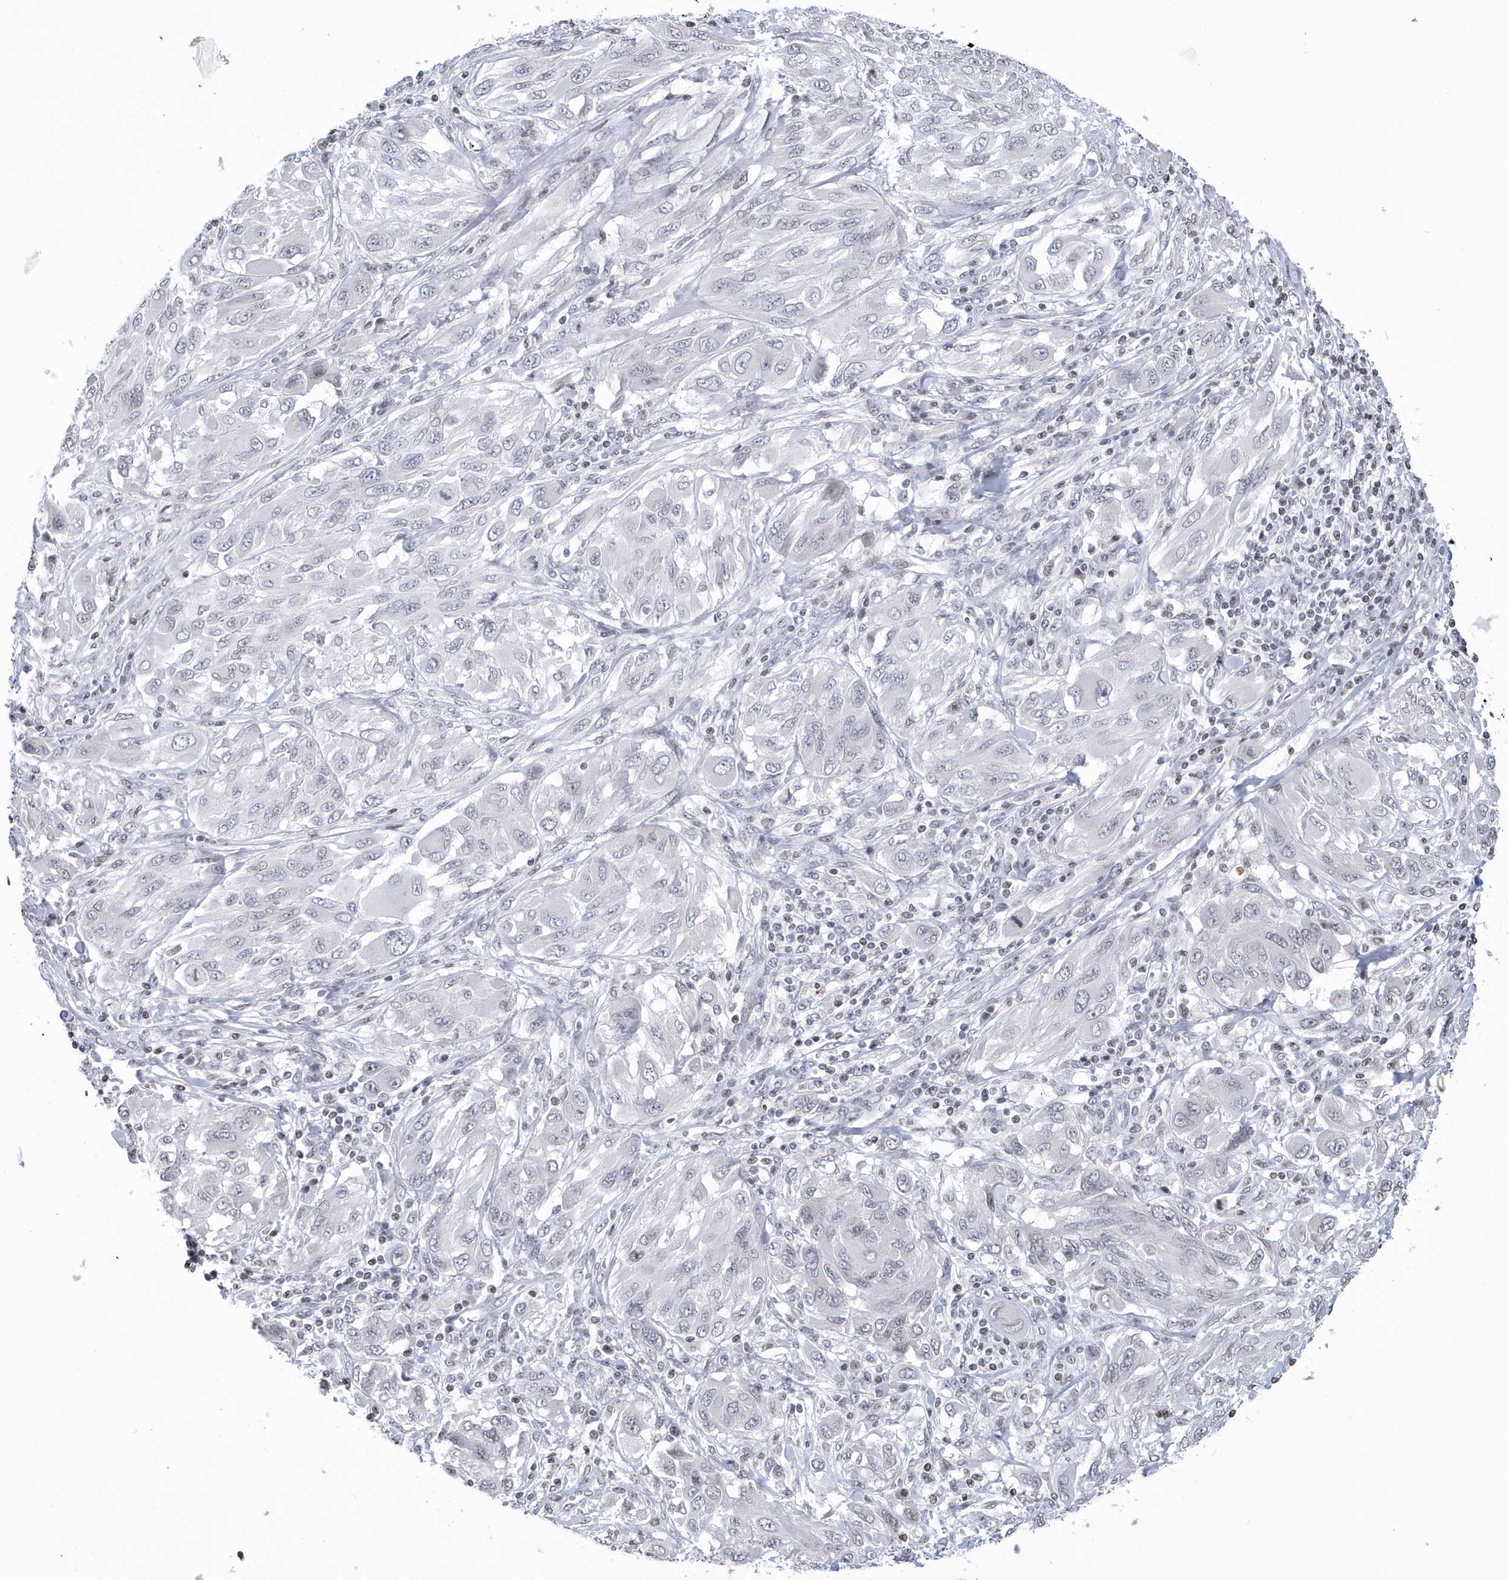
{"staining": {"intensity": "negative", "quantity": "none", "location": "none"}, "tissue": "melanoma", "cell_type": "Tumor cells", "image_type": "cancer", "snomed": [{"axis": "morphology", "description": "Malignant melanoma, NOS"}, {"axis": "topography", "description": "Skin"}], "caption": "Immunohistochemical staining of human malignant melanoma reveals no significant expression in tumor cells.", "gene": "VWA5B2", "patient": {"sex": "female", "age": 91}}